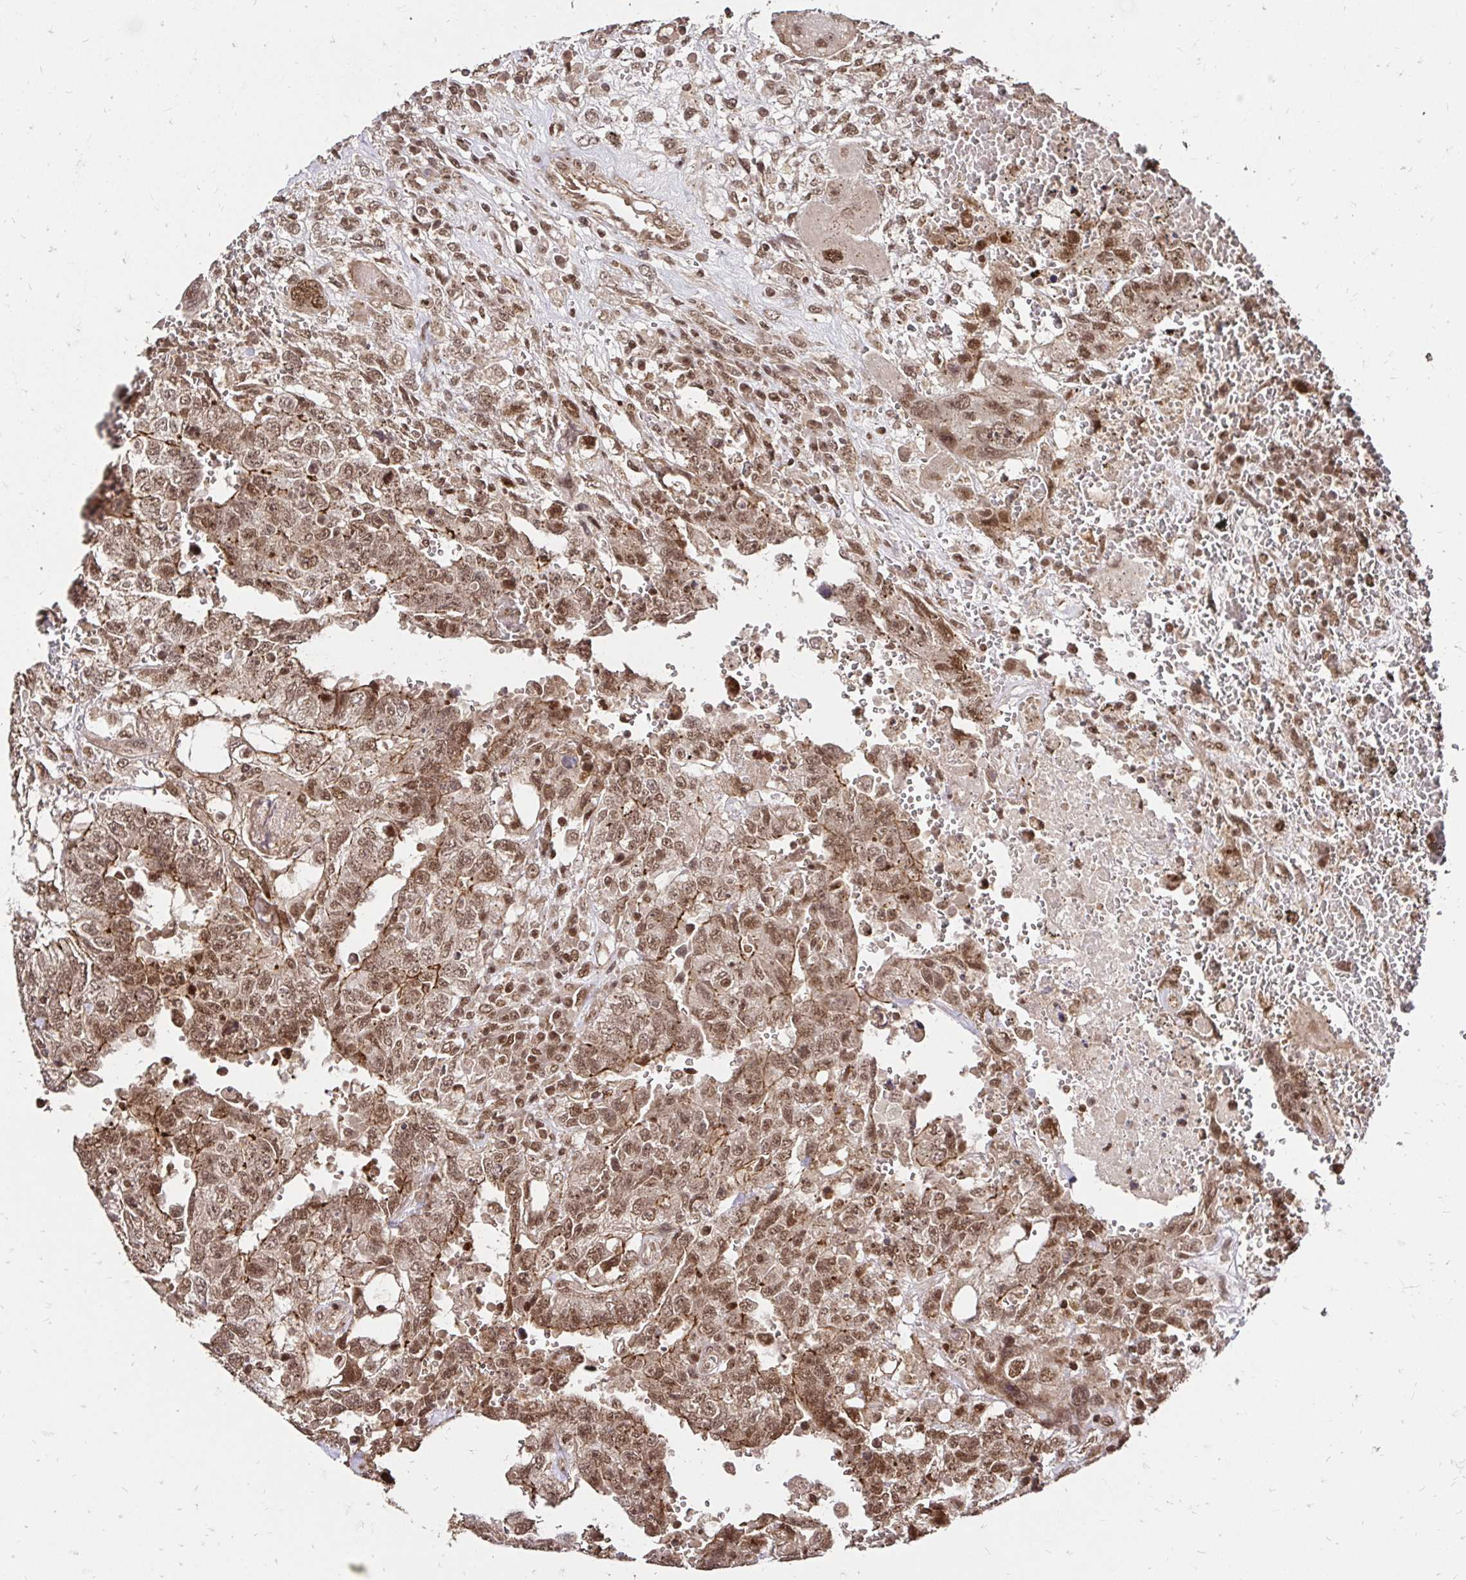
{"staining": {"intensity": "moderate", "quantity": ">75%", "location": "cytoplasmic/membranous,nuclear"}, "tissue": "testis cancer", "cell_type": "Tumor cells", "image_type": "cancer", "snomed": [{"axis": "morphology", "description": "Carcinoma, Embryonal, NOS"}, {"axis": "topography", "description": "Testis"}], "caption": "A medium amount of moderate cytoplasmic/membranous and nuclear positivity is present in about >75% of tumor cells in testis embryonal carcinoma tissue. The protein is stained brown, and the nuclei are stained in blue (DAB (3,3'-diaminobenzidine) IHC with brightfield microscopy, high magnification).", "gene": "GLYR1", "patient": {"sex": "male", "age": 26}}